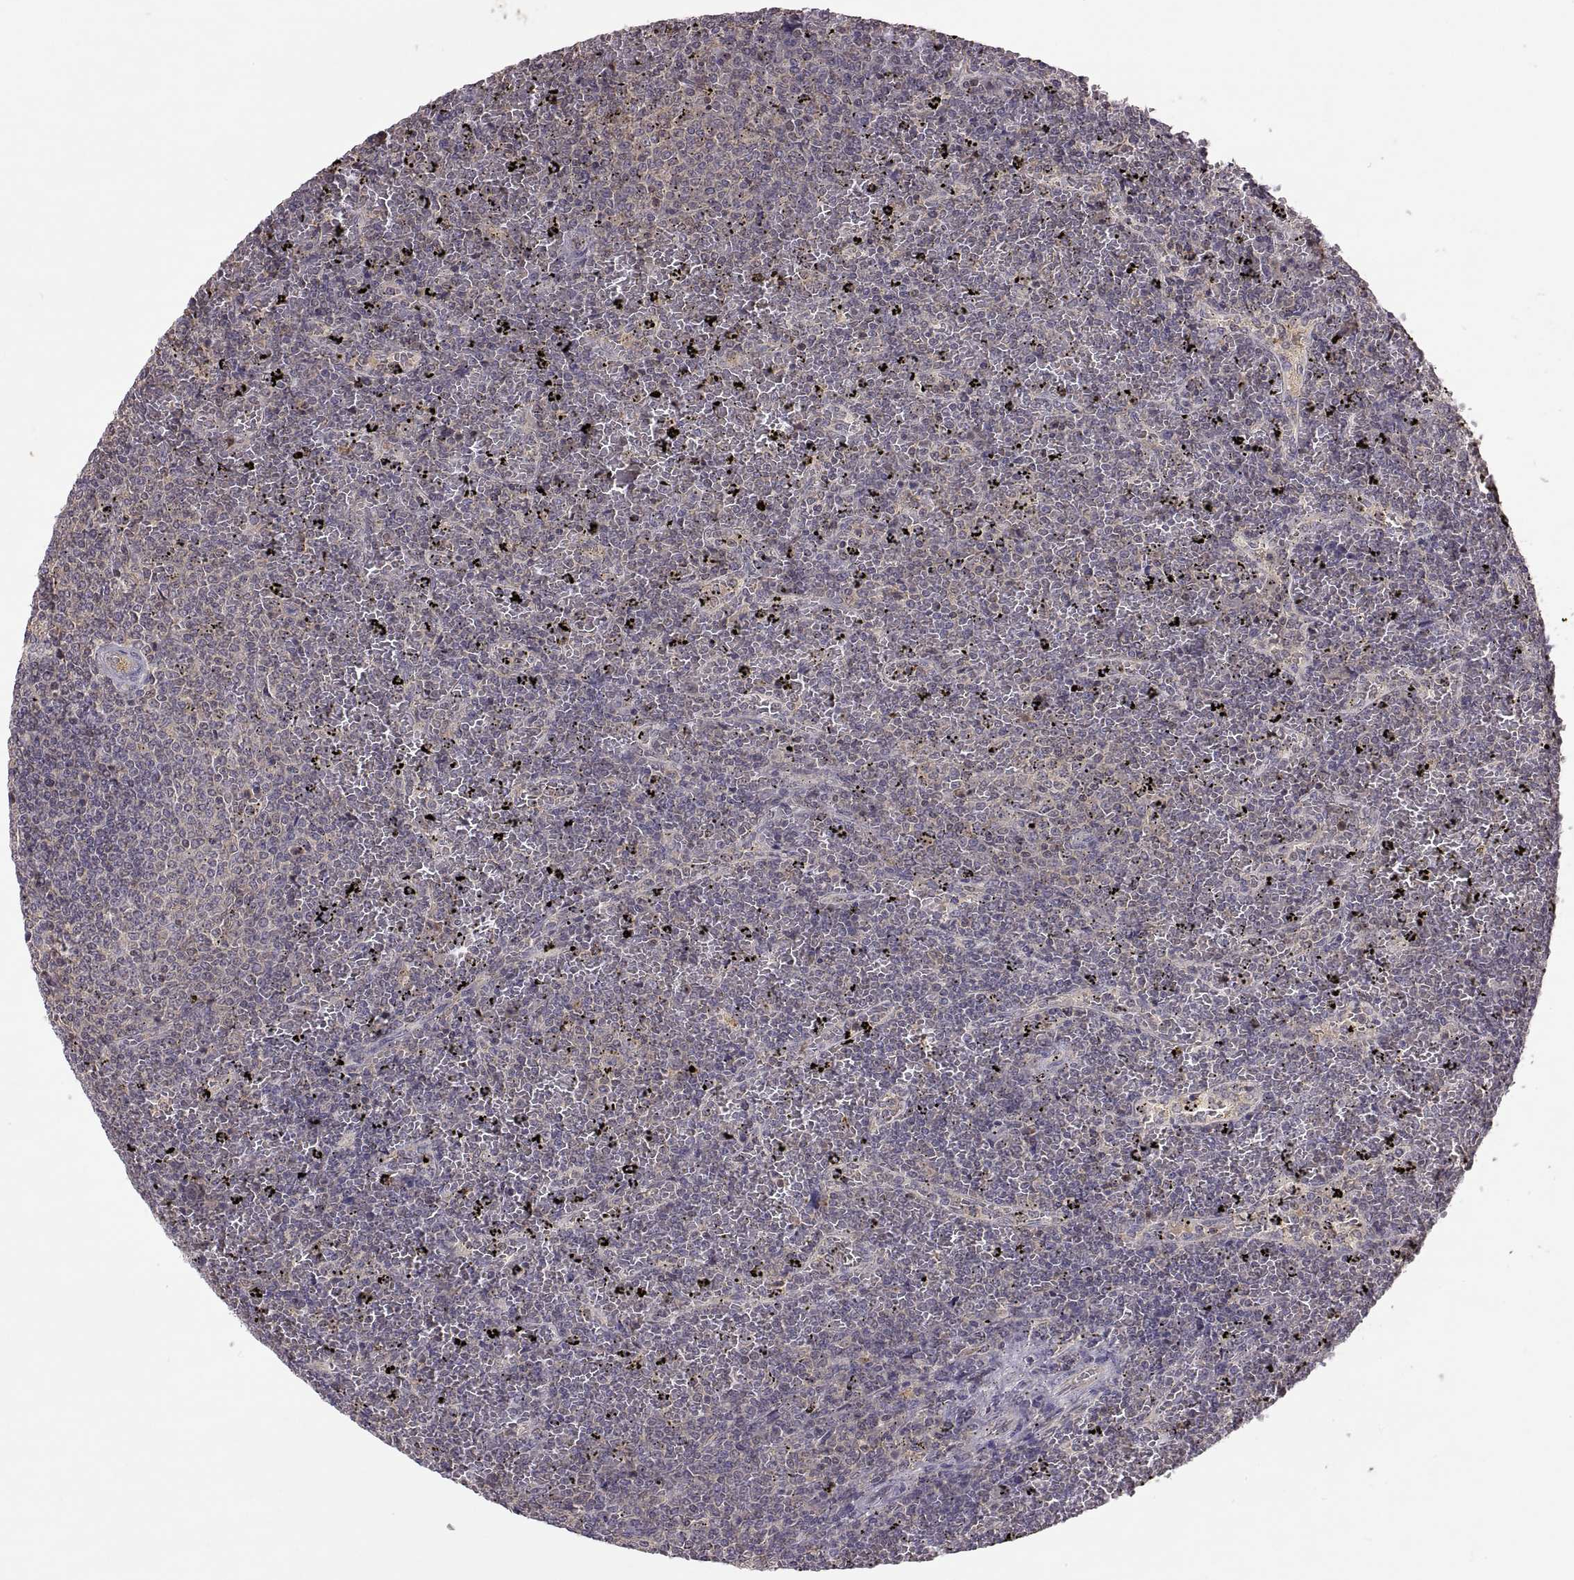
{"staining": {"intensity": "negative", "quantity": "none", "location": "none"}, "tissue": "lymphoma", "cell_type": "Tumor cells", "image_type": "cancer", "snomed": [{"axis": "morphology", "description": "Malignant lymphoma, non-Hodgkin's type, Low grade"}, {"axis": "topography", "description": "Spleen"}], "caption": "An IHC photomicrograph of malignant lymphoma, non-Hodgkin's type (low-grade) is shown. There is no staining in tumor cells of malignant lymphoma, non-Hodgkin's type (low-grade).", "gene": "NMNAT2", "patient": {"sex": "female", "age": 77}}